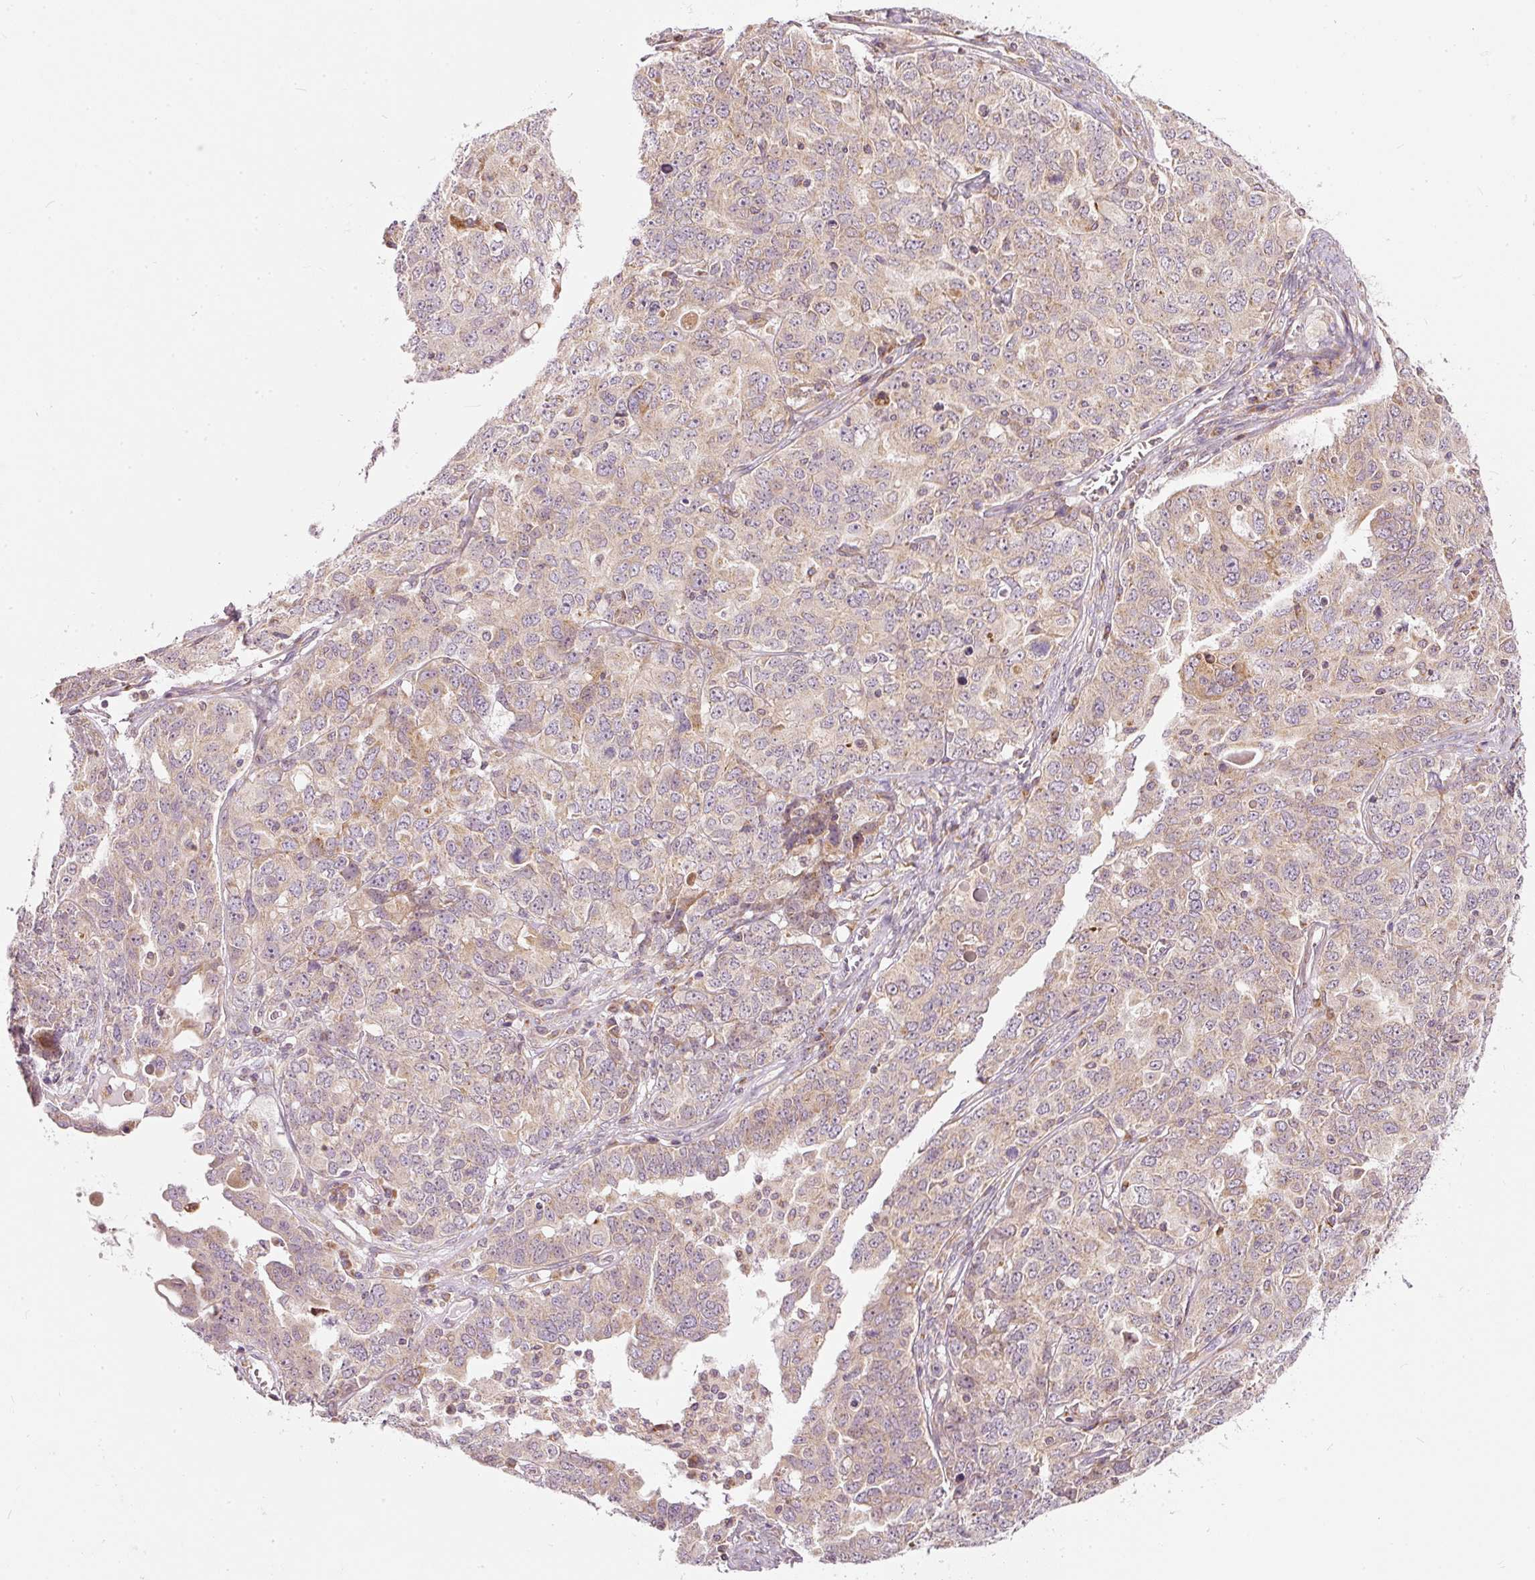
{"staining": {"intensity": "weak", "quantity": ">75%", "location": "cytoplasmic/membranous"}, "tissue": "ovarian cancer", "cell_type": "Tumor cells", "image_type": "cancer", "snomed": [{"axis": "morphology", "description": "Carcinoma, endometroid"}, {"axis": "topography", "description": "Ovary"}], "caption": "Human ovarian endometroid carcinoma stained for a protein (brown) displays weak cytoplasmic/membranous positive expression in about >75% of tumor cells.", "gene": "SNAPC5", "patient": {"sex": "female", "age": 62}}